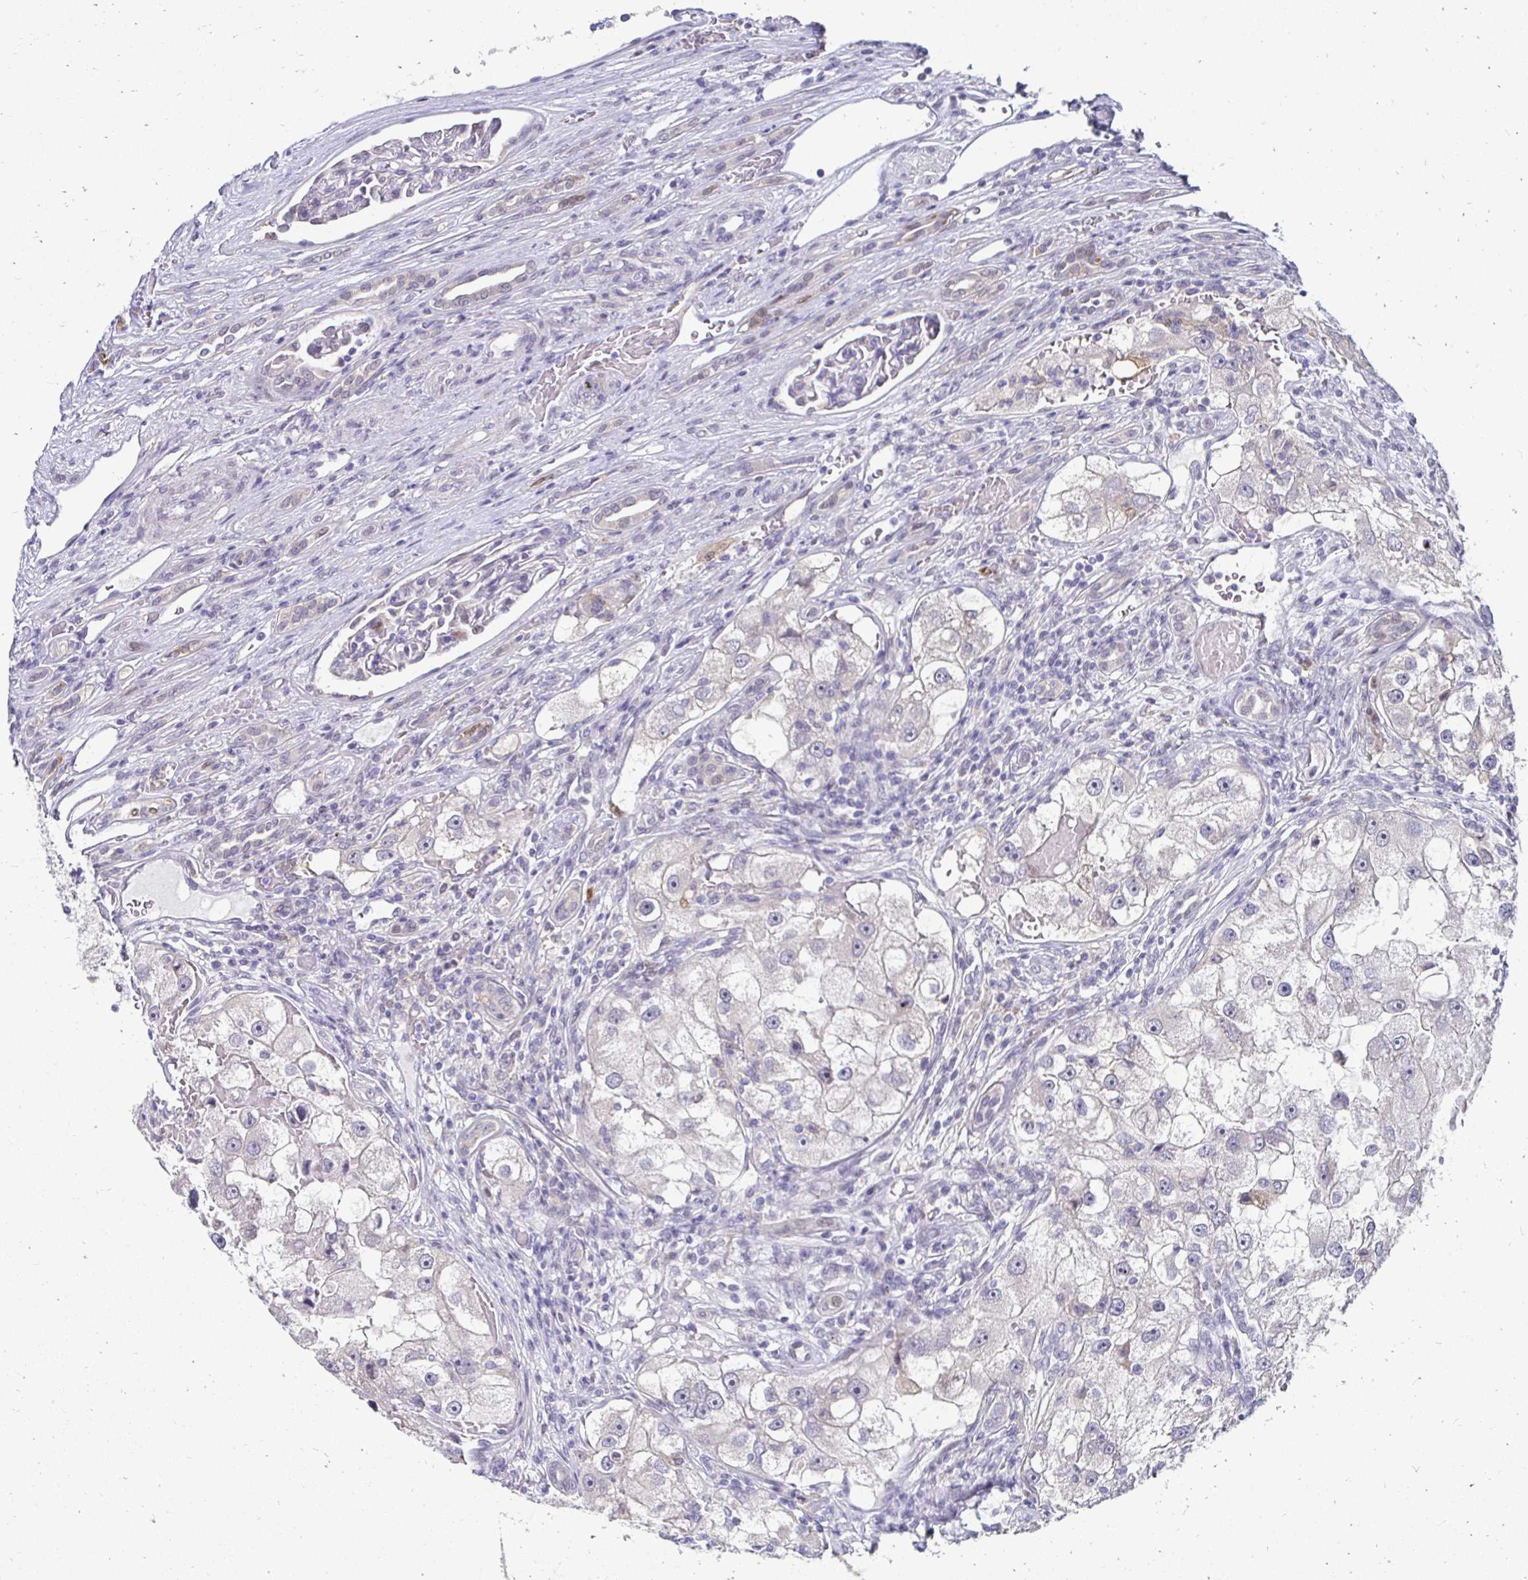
{"staining": {"intensity": "negative", "quantity": "none", "location": "none"}, "tissue": "renal cancer", "cell_type": "Tumor cells", "image_type": "cancer", "snomed": [{"axis": "morphology", "description": "Adenocarcinoma, NOS"}, {"axis": "topography", "description": "Kidney"}], "caption": "Tumor cells are negative for brown protein staining in renal adenocarcinoma. (DAB (3,3'-diaminobenzidine) IHC with hematoxylin counter stain).", "gene": "PADI2", "patient": {"sex": "male", "age": 63}}